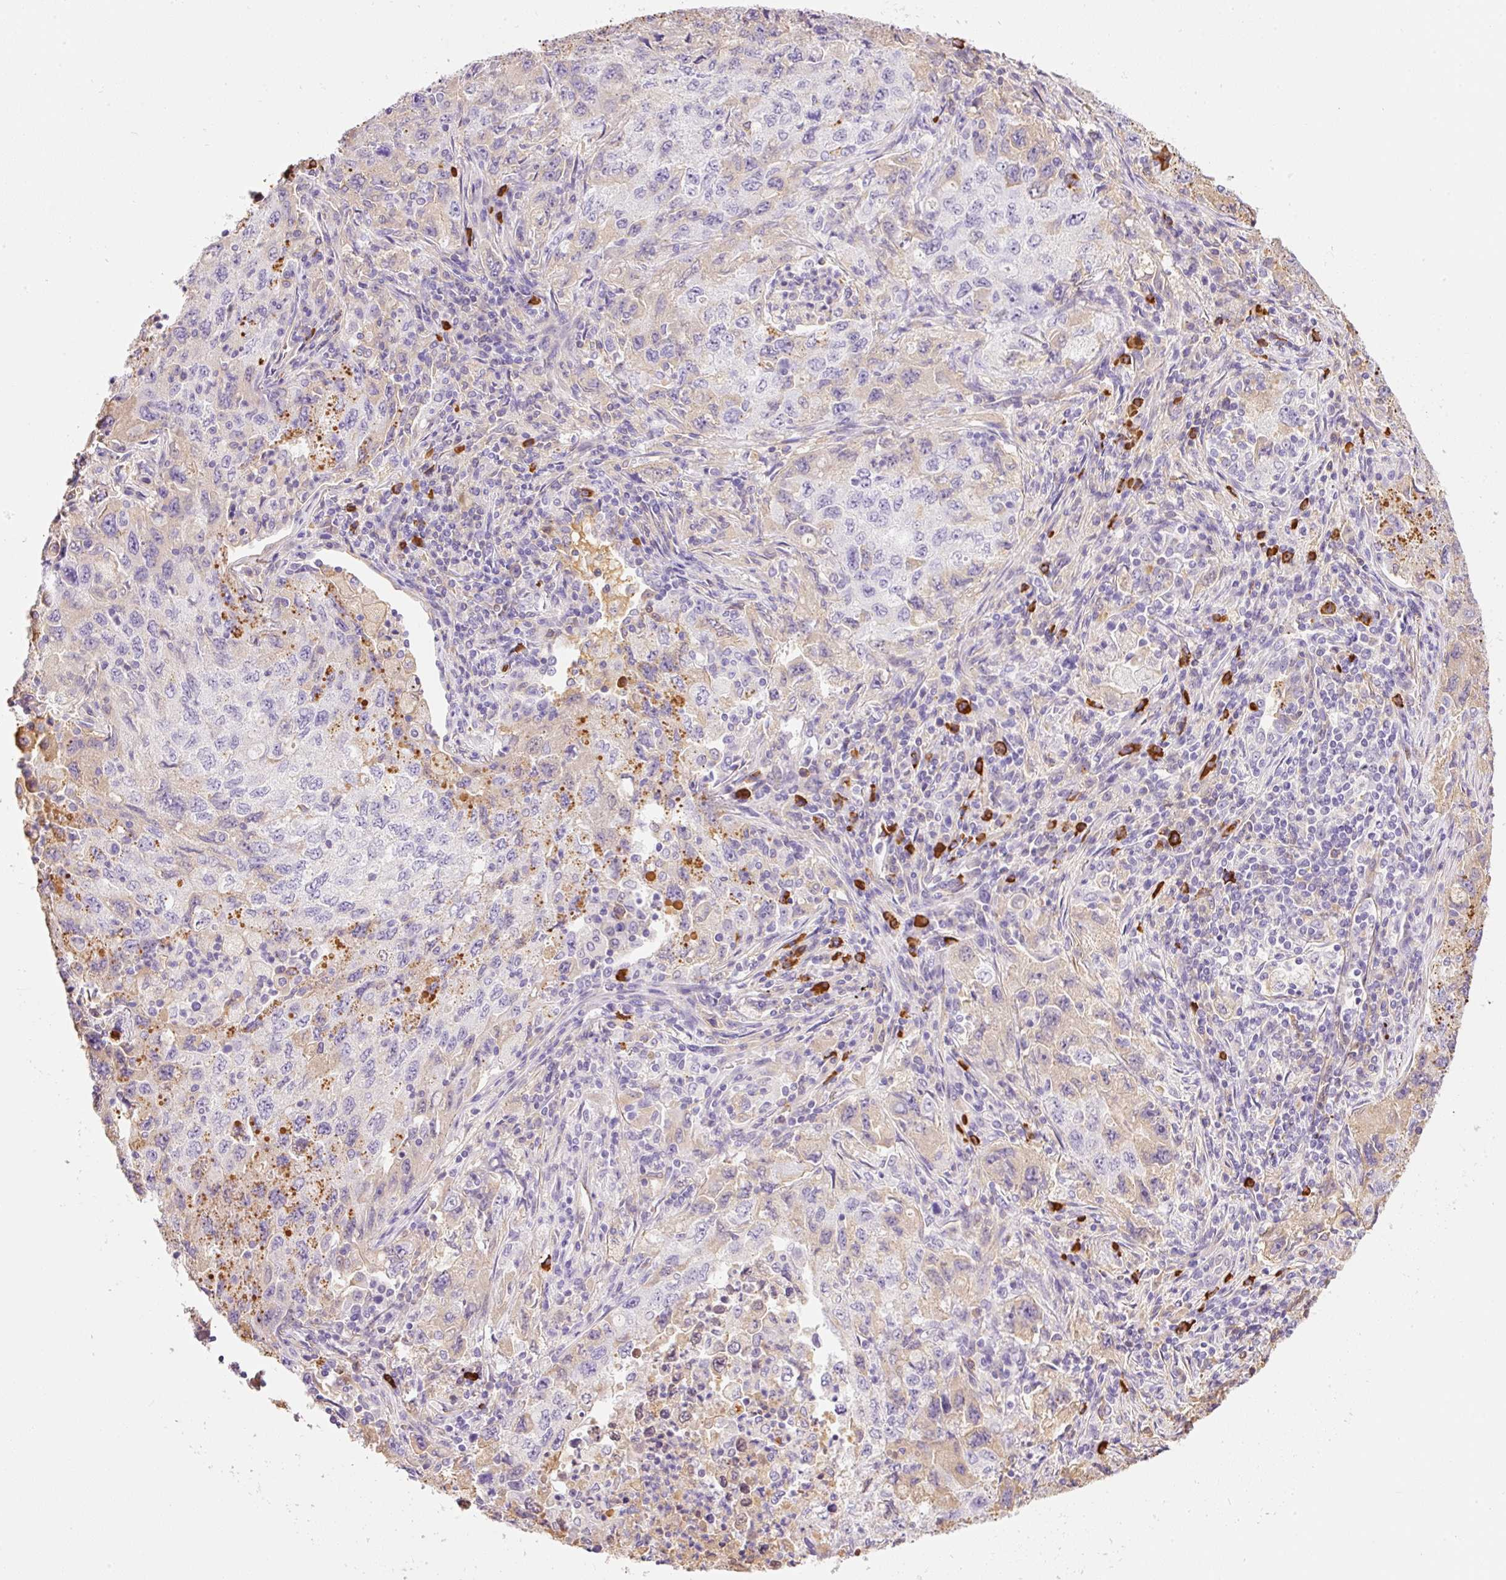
{"staining": {"intensity": "negative", "quantity": "none", "location": "none"}, "tissue": "lung cancer", "cell_type": "Tumor cells", "image_type": "cancer", "snomed": [{"axis": "morphology", "description": "Adenocarcinoma, NOS"}, {"axis": "topography", "description": "Lung"}], "caption": "The histopathology image displays no significant staining in tumor cells of lung adenocarcinoma.", "gene": "PRPF38B", "patient": {"sex": "female", "age": 57}}